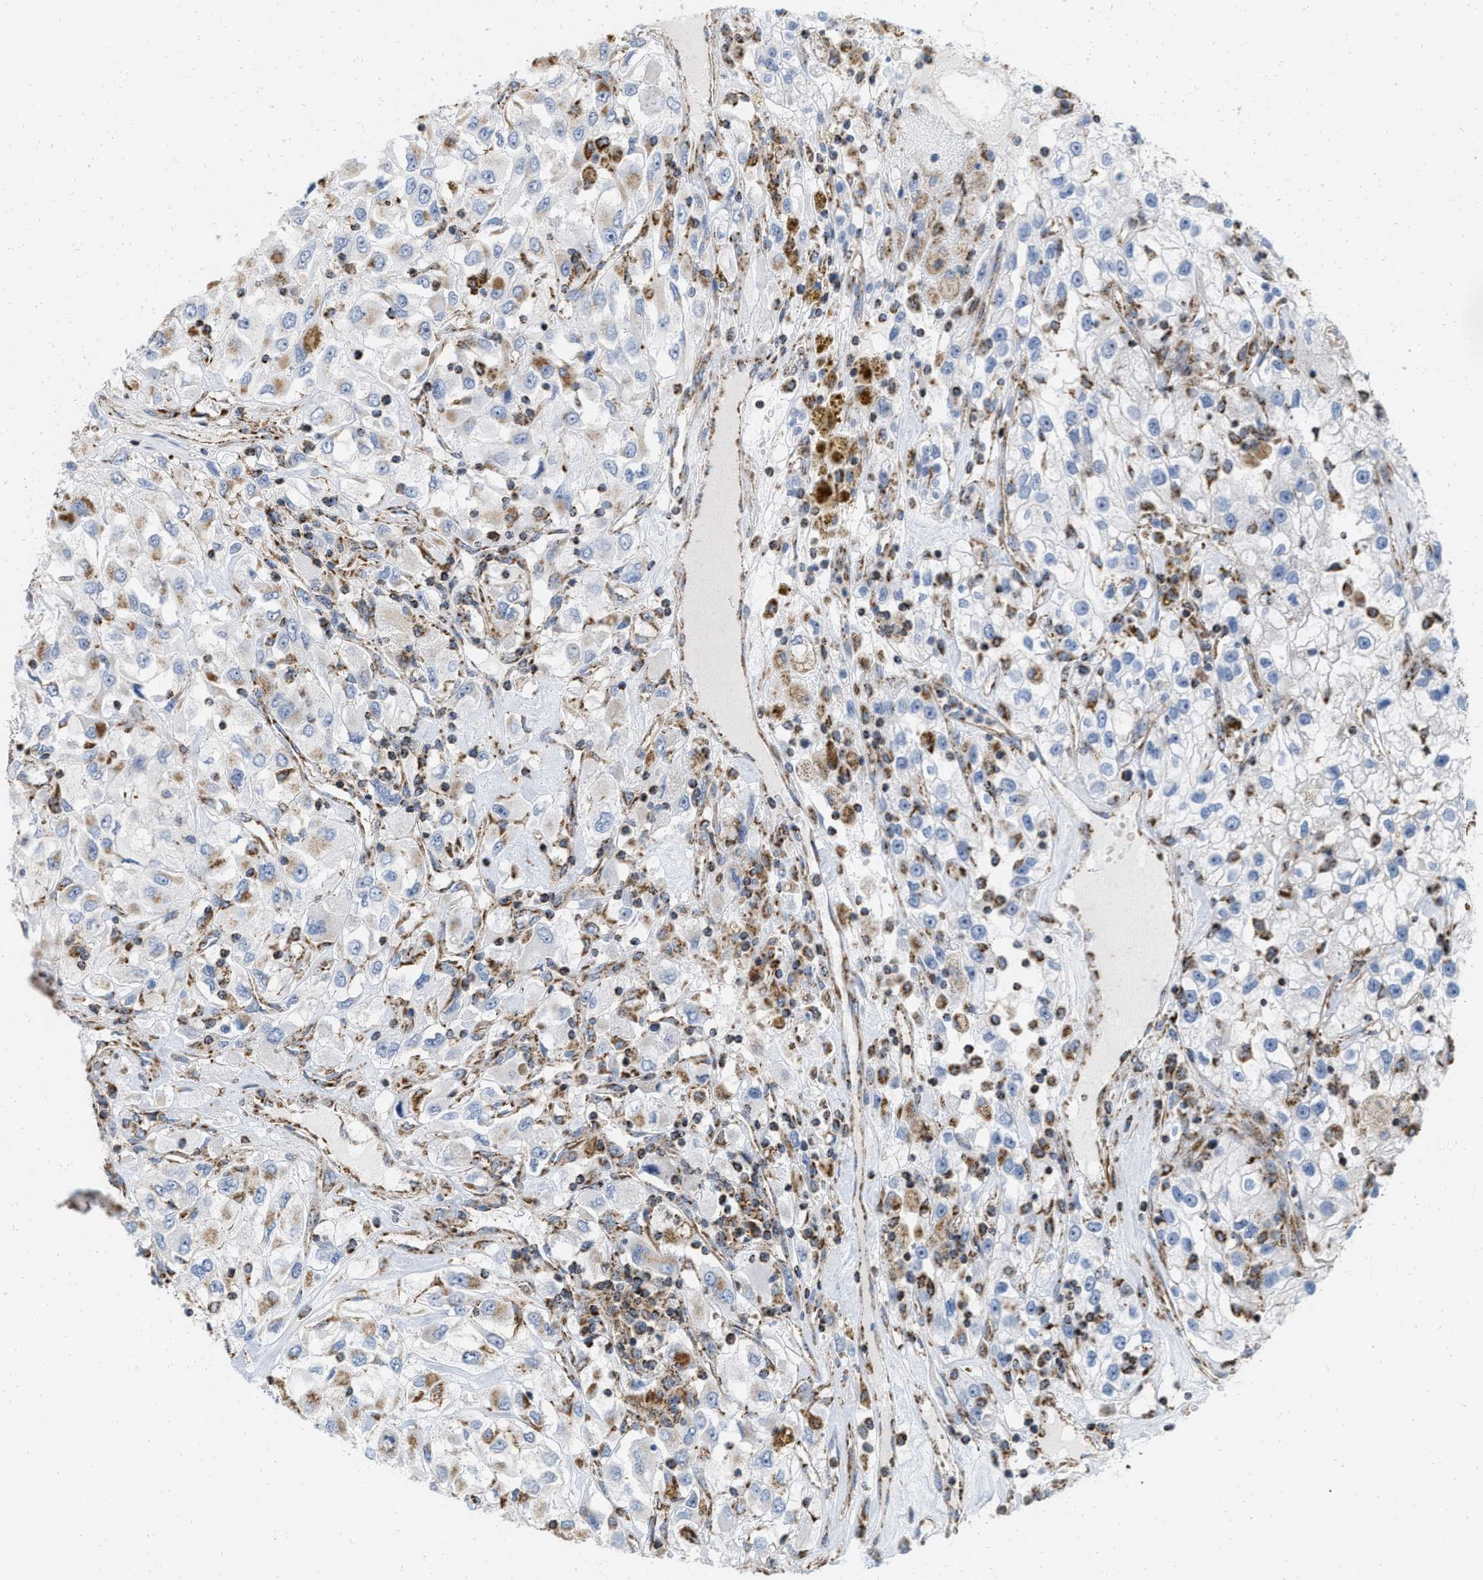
{"staining": {"intensity": "moderate", "quantity": "25%-75%", "location": "cytoplasmic/membranous"}, "tissue": "renal cancer", "cell_type": "Tumor cells", "image_type": "cancer", "snomed": [{"axis": "morphology", "description": "Adenocarcinoma, NOS"}, {"axis": "topography", "description": "Kidney"}], "caption": "The immunohistochemical stain labels moderate cytoplasmic/membranous expression in tumor cells of renal cancer (adenocarcinoma) tissue.", "gene": "GRB10", "patient": {"sex": "female", "age": 52}}